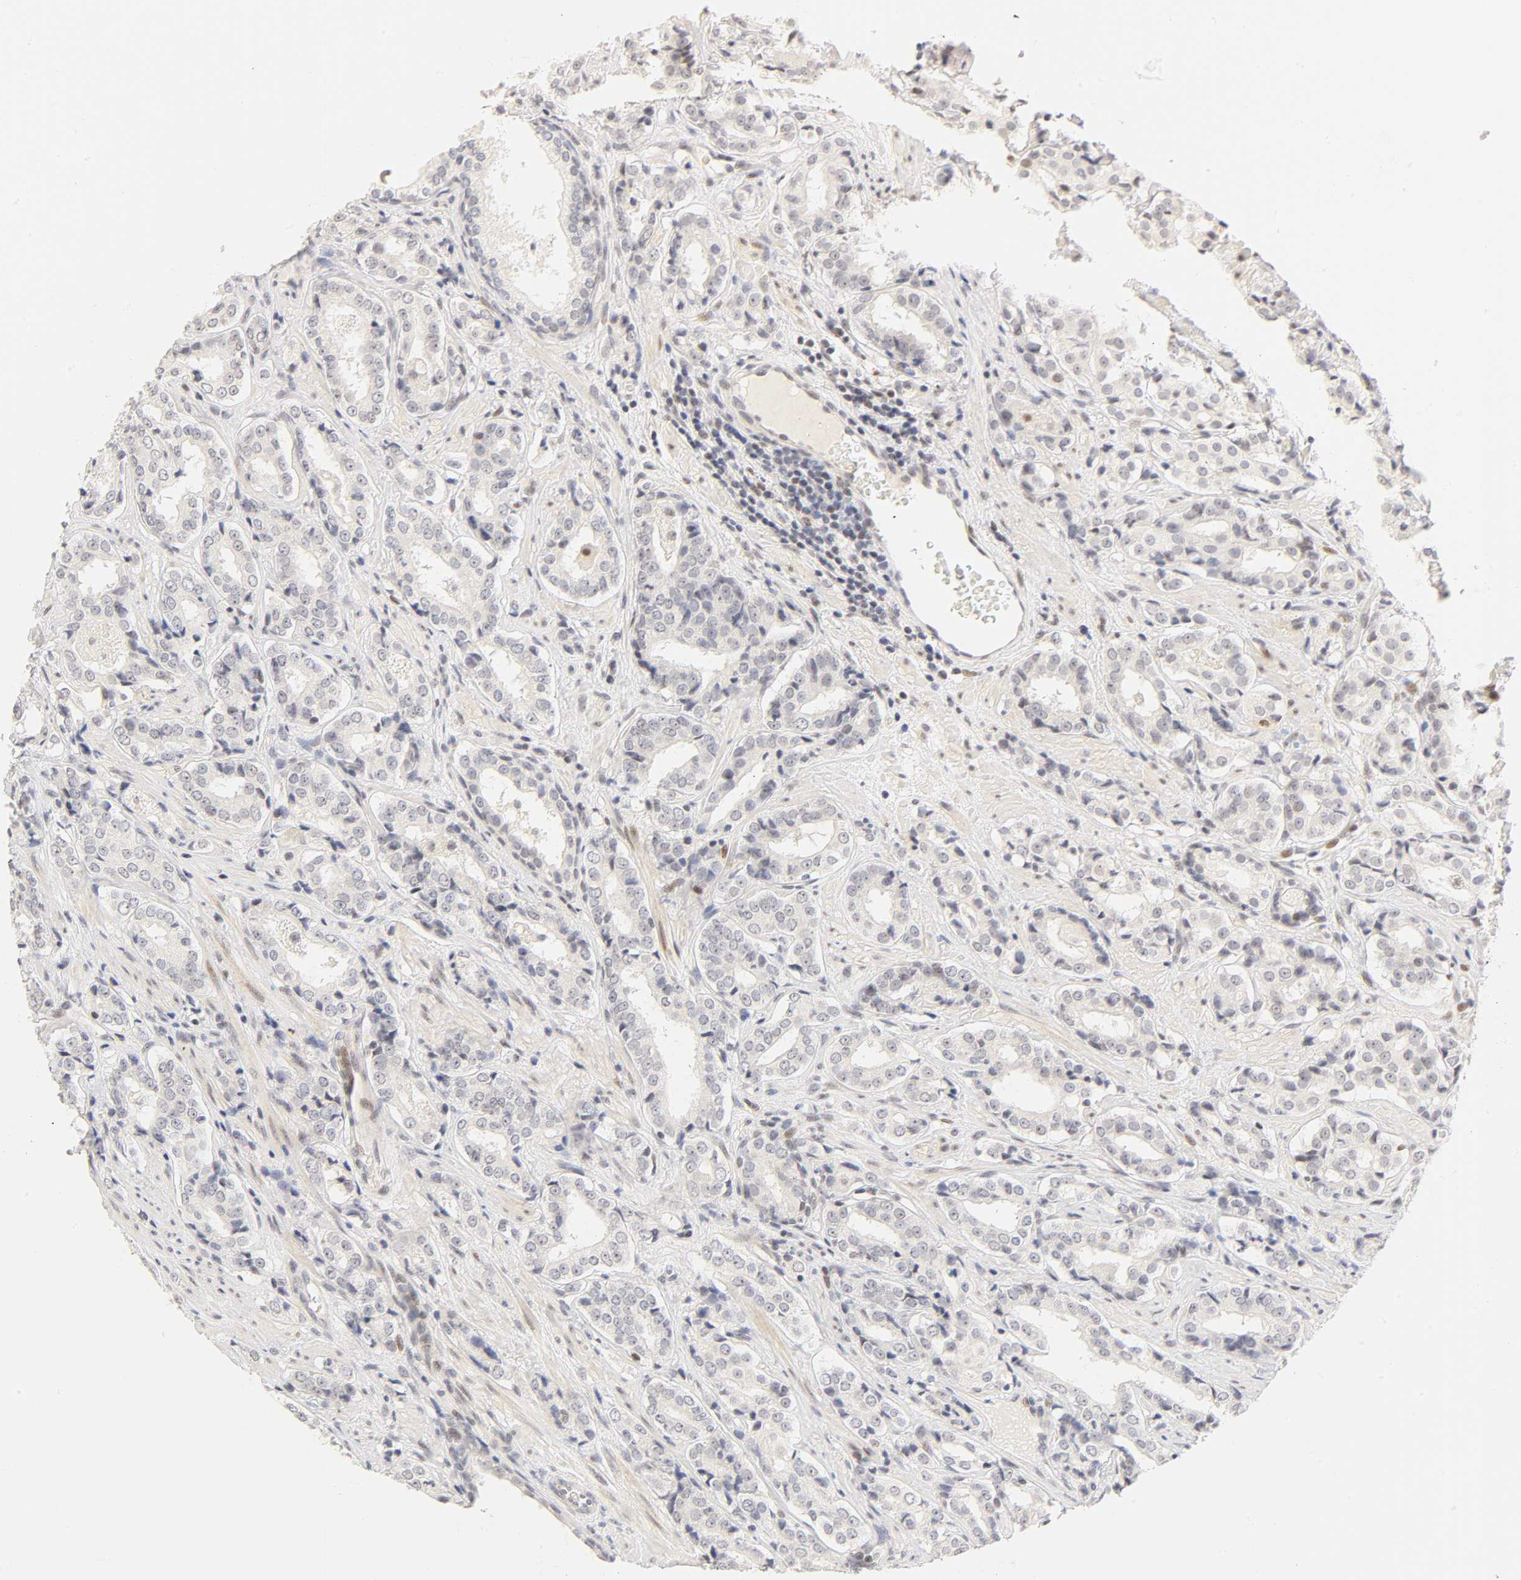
{"staining": {"intensity": "weak", "quantity": "<25%", "location": "nuclear"}, "tissue": "prostate cancer", "cell_type": "Tumor cells", "image_type": "cancer", "snomed": [{"axis": "morphology", "description": "Adenocarcinoma, Medium grade"}, {"axis": "topography", "description": "Prostate"}], "caption": "DAB immunohistochemical staining of human prostate adenocarcinoma (medium-grade) demonstrates no significant staining in tumor cells.", "gene": "MNAT1", "patient": {"sex": "male", "age": 60}}